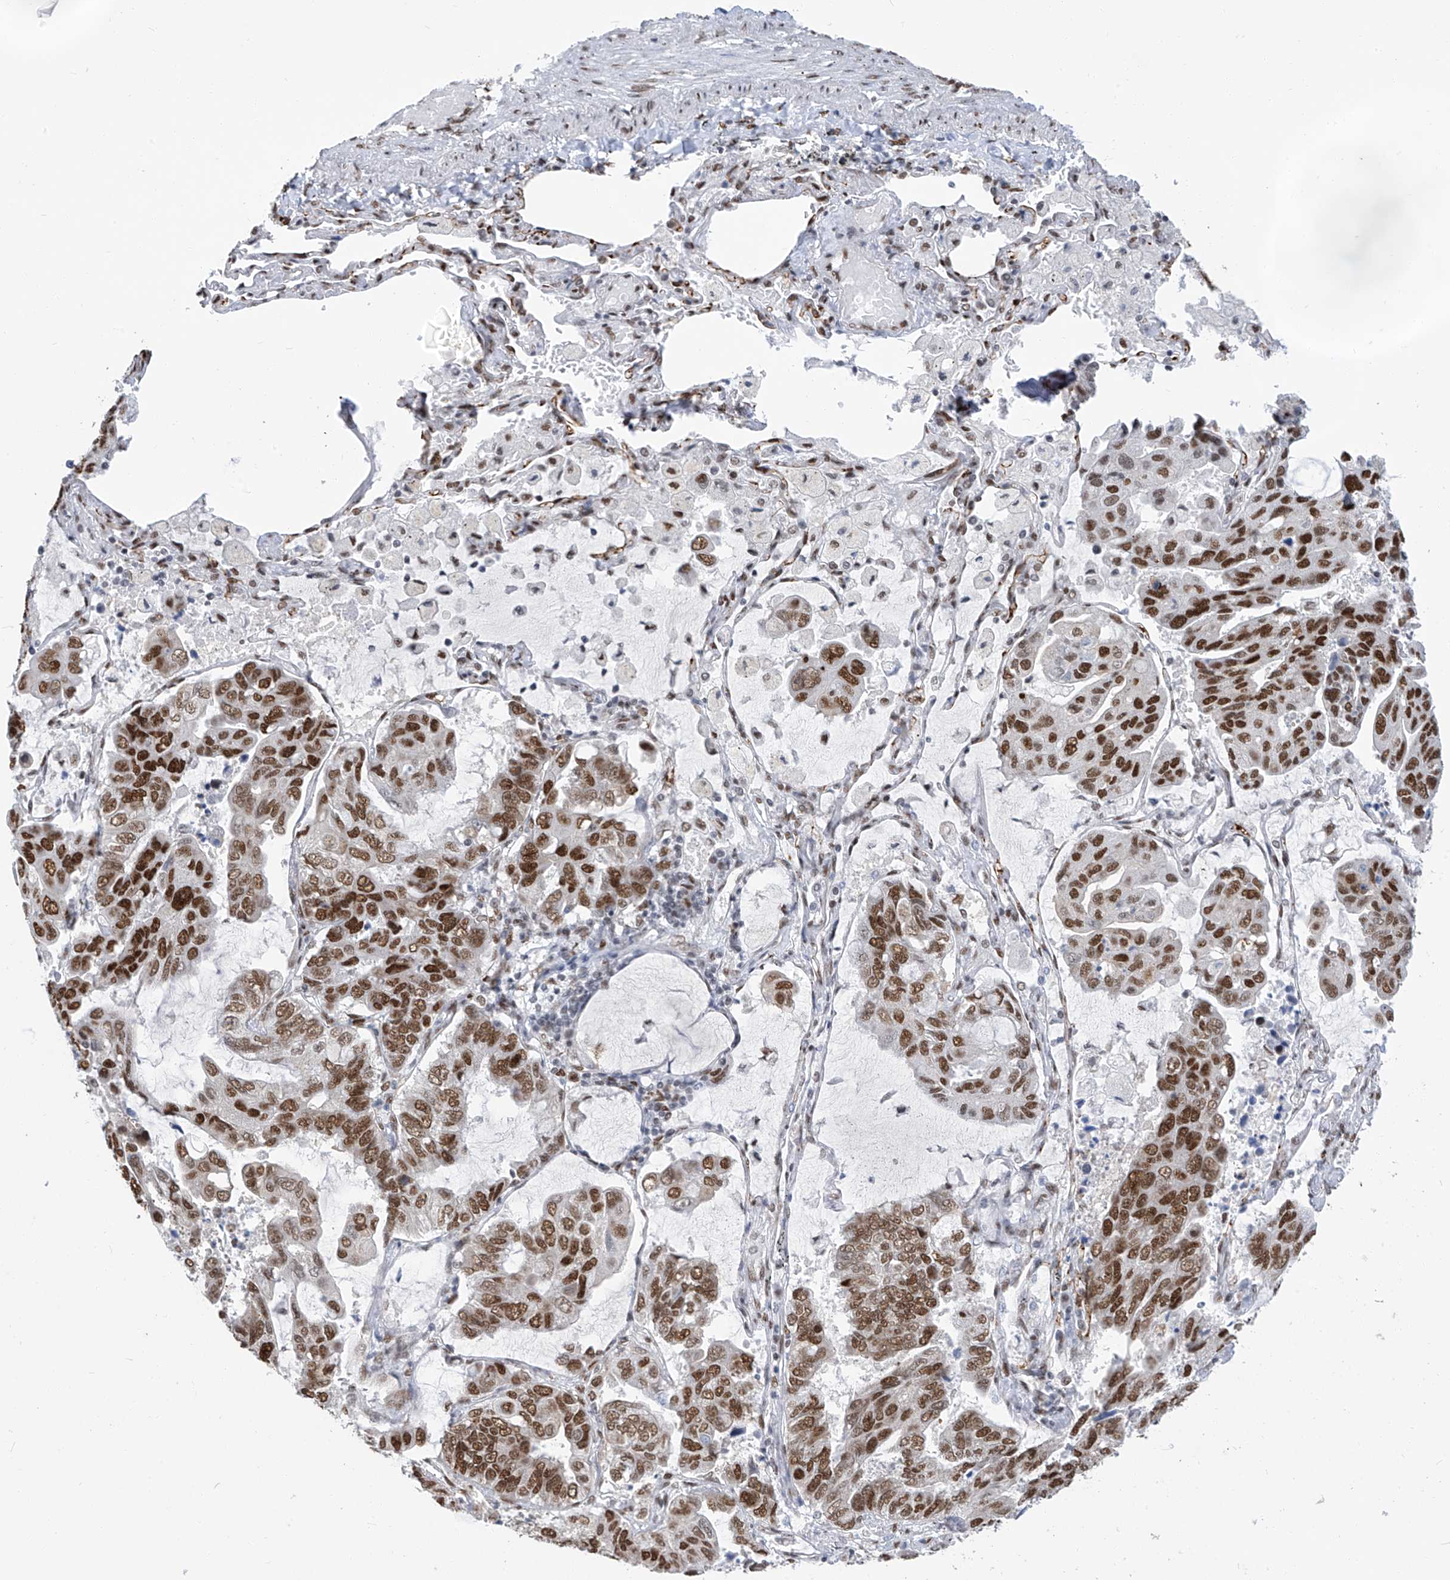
{"staining": {"intensity": "moderate", "quantity": ">75%", "location": "nuclear"}, "tissue": "lung cancer", "cell_type": "Tumor cells", "image_type": "cancer", "snomed": [{"axis": "morphology", "description": "Adenocarcinoma, NOS"}, {"axis": "topography", "description": "Lung"}], "caption": "Lung adenocarcinoma stained for a protein reveals moderate nuclear positivity in tumor cells.", "gene": "KHSRP", "patient": {"sex": "male", "age": 64}}